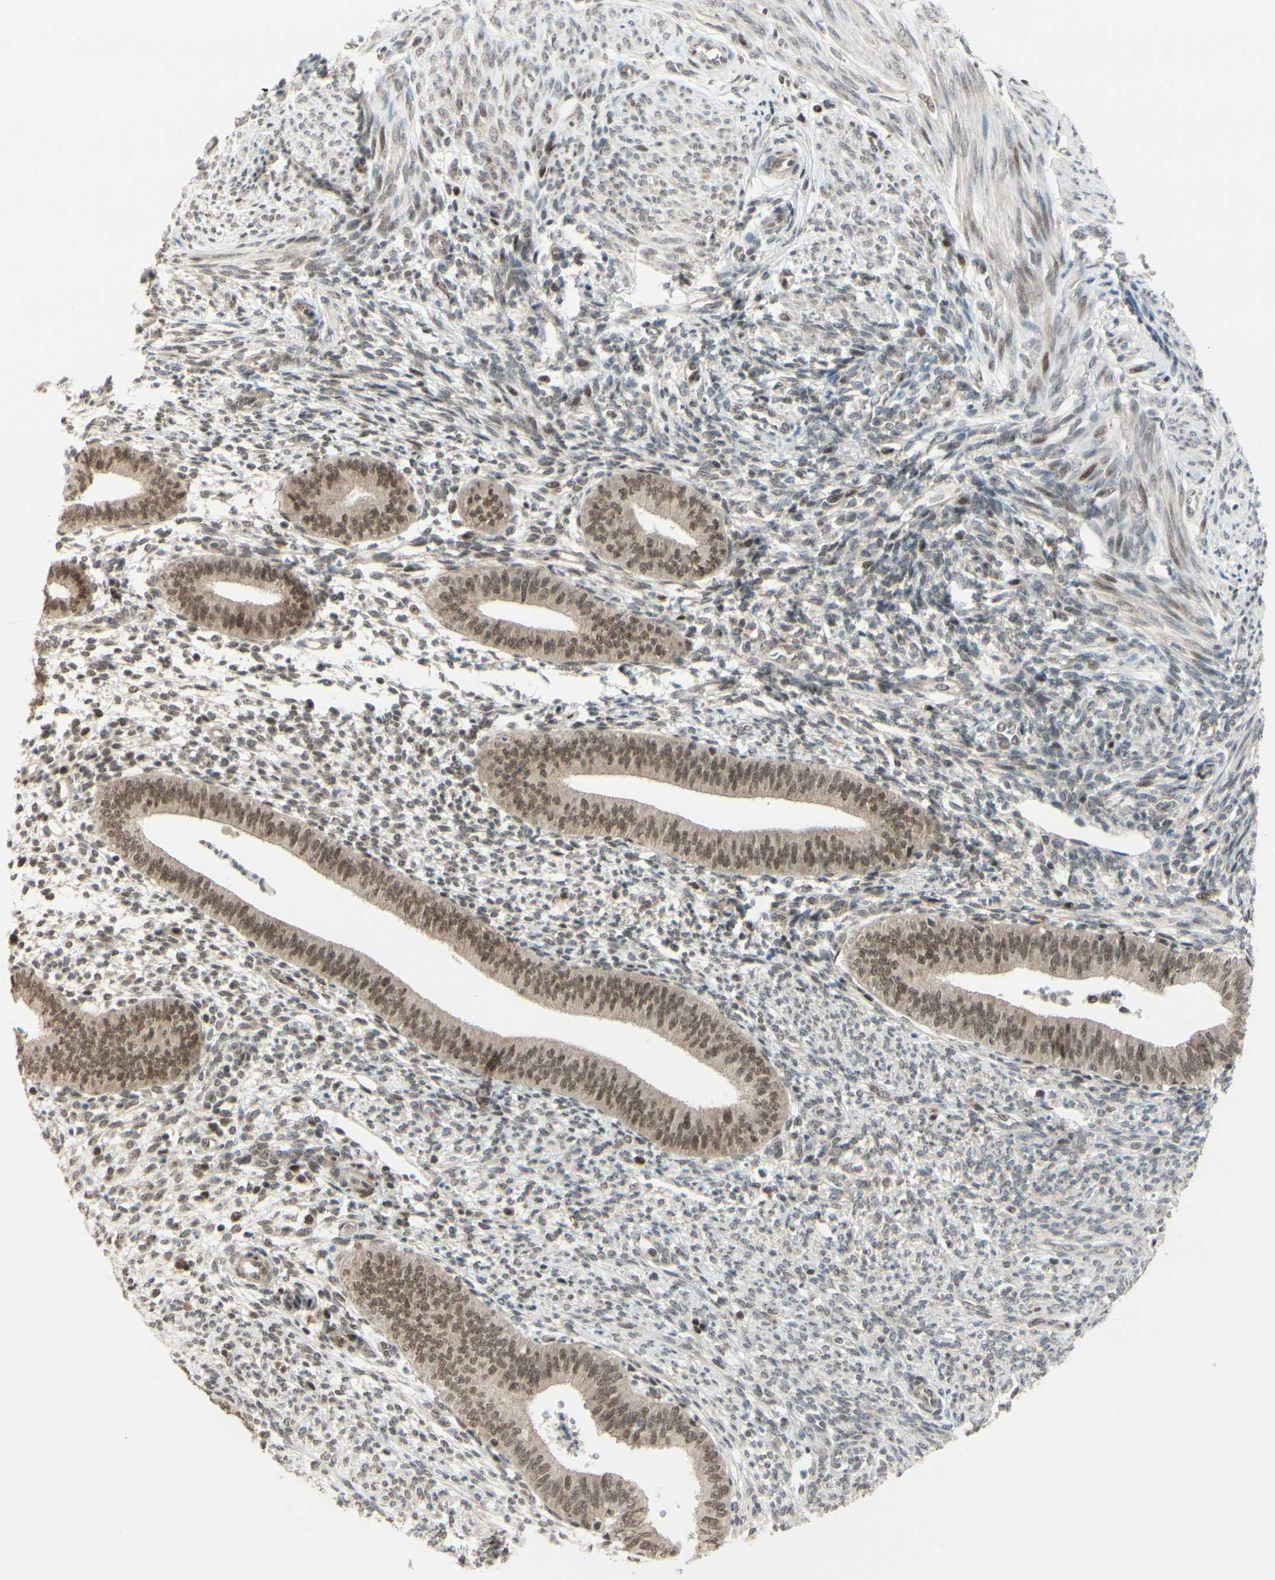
{"staining": {"intensity": "weak", "quantity": ">75%", "location": "cytoplasmic/membranous,nuclear"}, "tissue": "endometrium", "cell_type": "Cells in endometrial stroma", "image_type": "normal", "snomed": [{"axis": "morphology", "description": "Normal tissue, NOS"}, {"axis": "topography", "description": "Endometrium"}], "caption": "Endometrium stained with DAB immunohistochemistry reveals low levels of weak cytoplasmic/membranous,nuclear expression in approximately >75% of cells in endometrial stroma. The protein is stained brown, and the nuclei are stained in blue (DAB (3,3'-diaminobenzidine) IHC with brightfield microscopy, high magnification).", "gene": "BRMS1", "patient": {"sex": "female", "age": 35}}